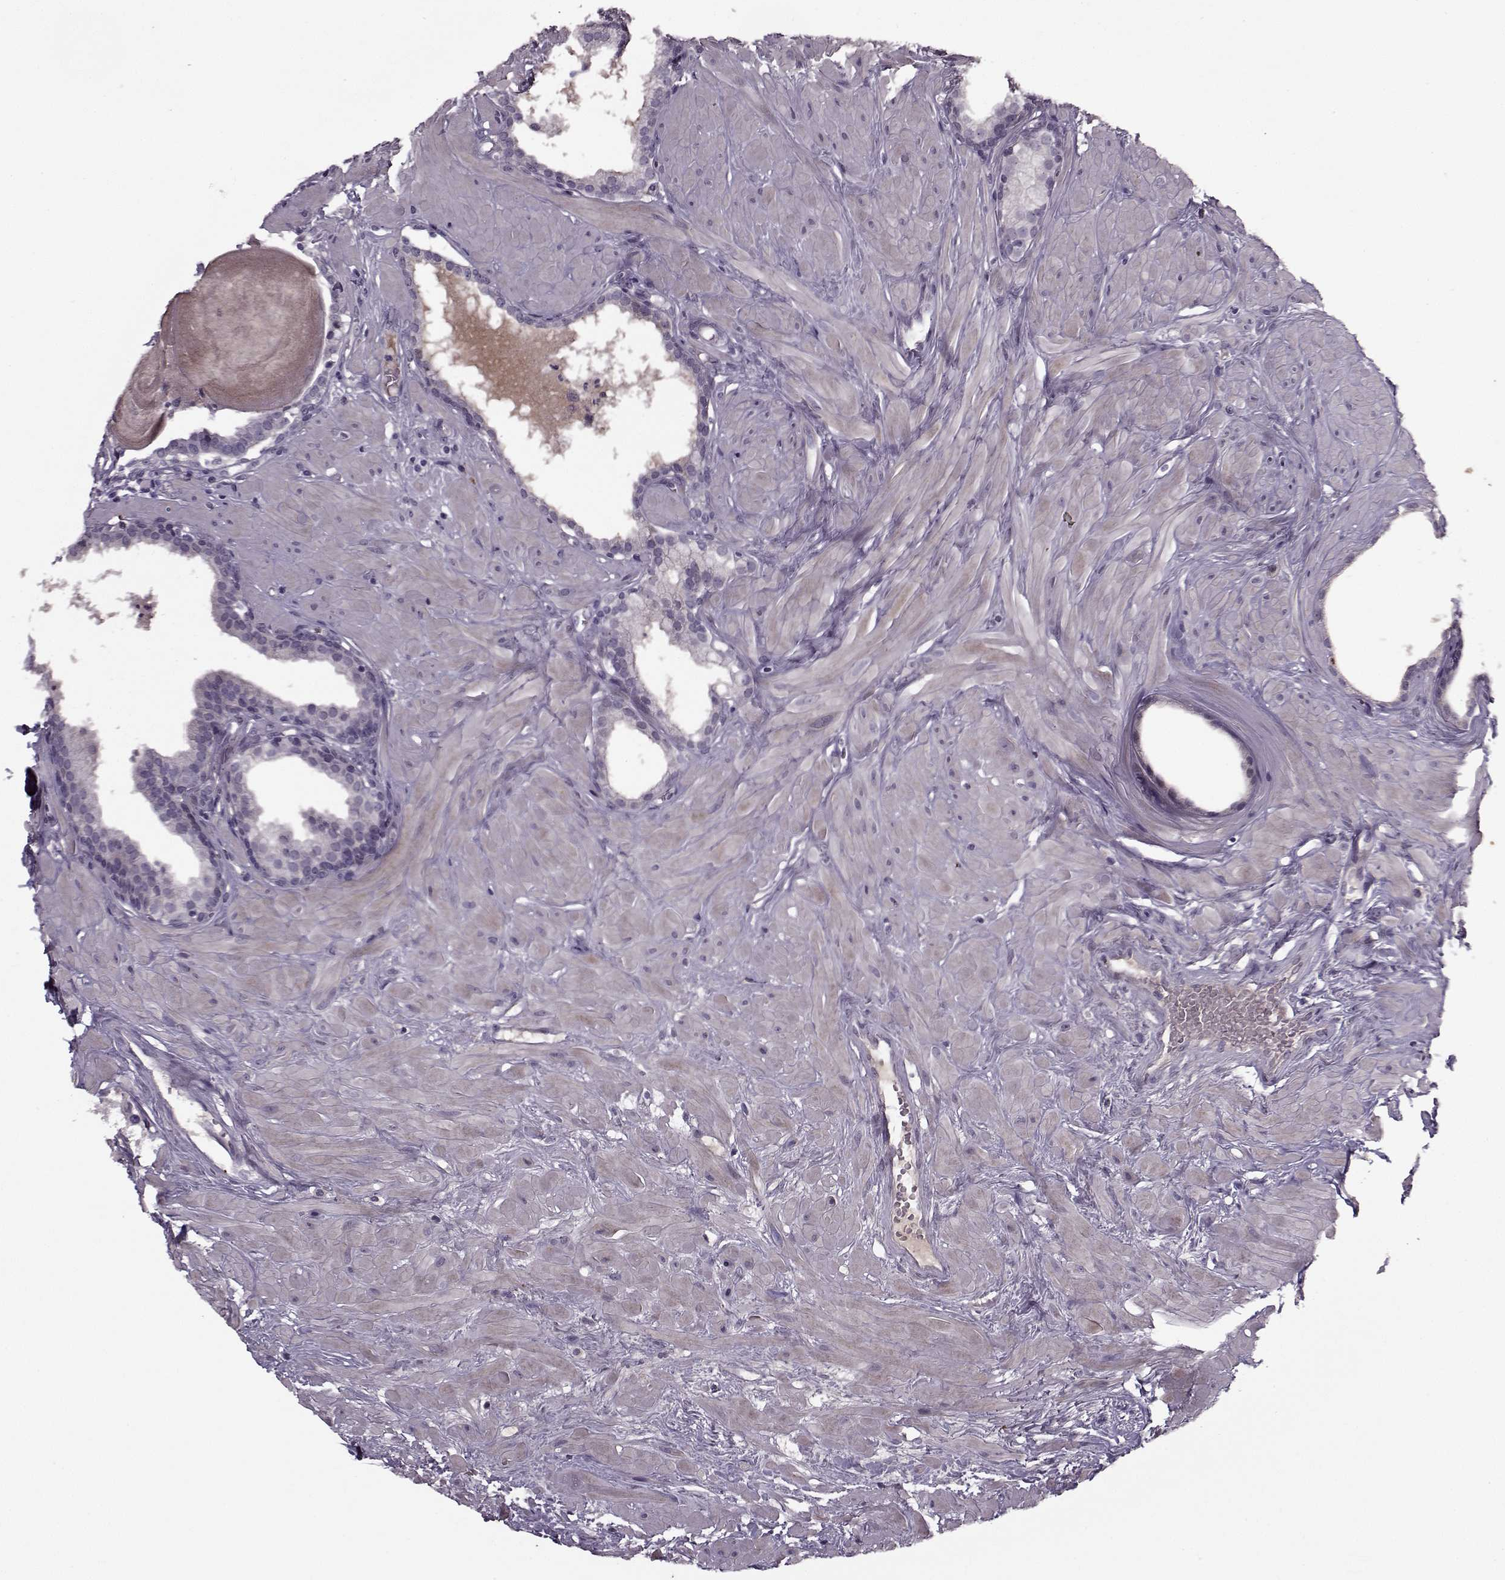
{"staining": {"intensity": "negative", "quantity": "none", "location": "none"}, "tissue": "prostate", "cell_type": "Glandular cells", "image_type": "normal", "snomed": [{"axis": "morphology", "description": "Normal tissue, NOS"}, {"axis": "topography", "description": "Prostate"}], "caption": "This image is of normal prostate stained with immunohistochemistry (IHC) to label a protein in brown with the nuclei are counter-stained blue. There is no staining in glandular cells.", "gene": "KRT9", "patient": {"sex": "male", "age": 48}}